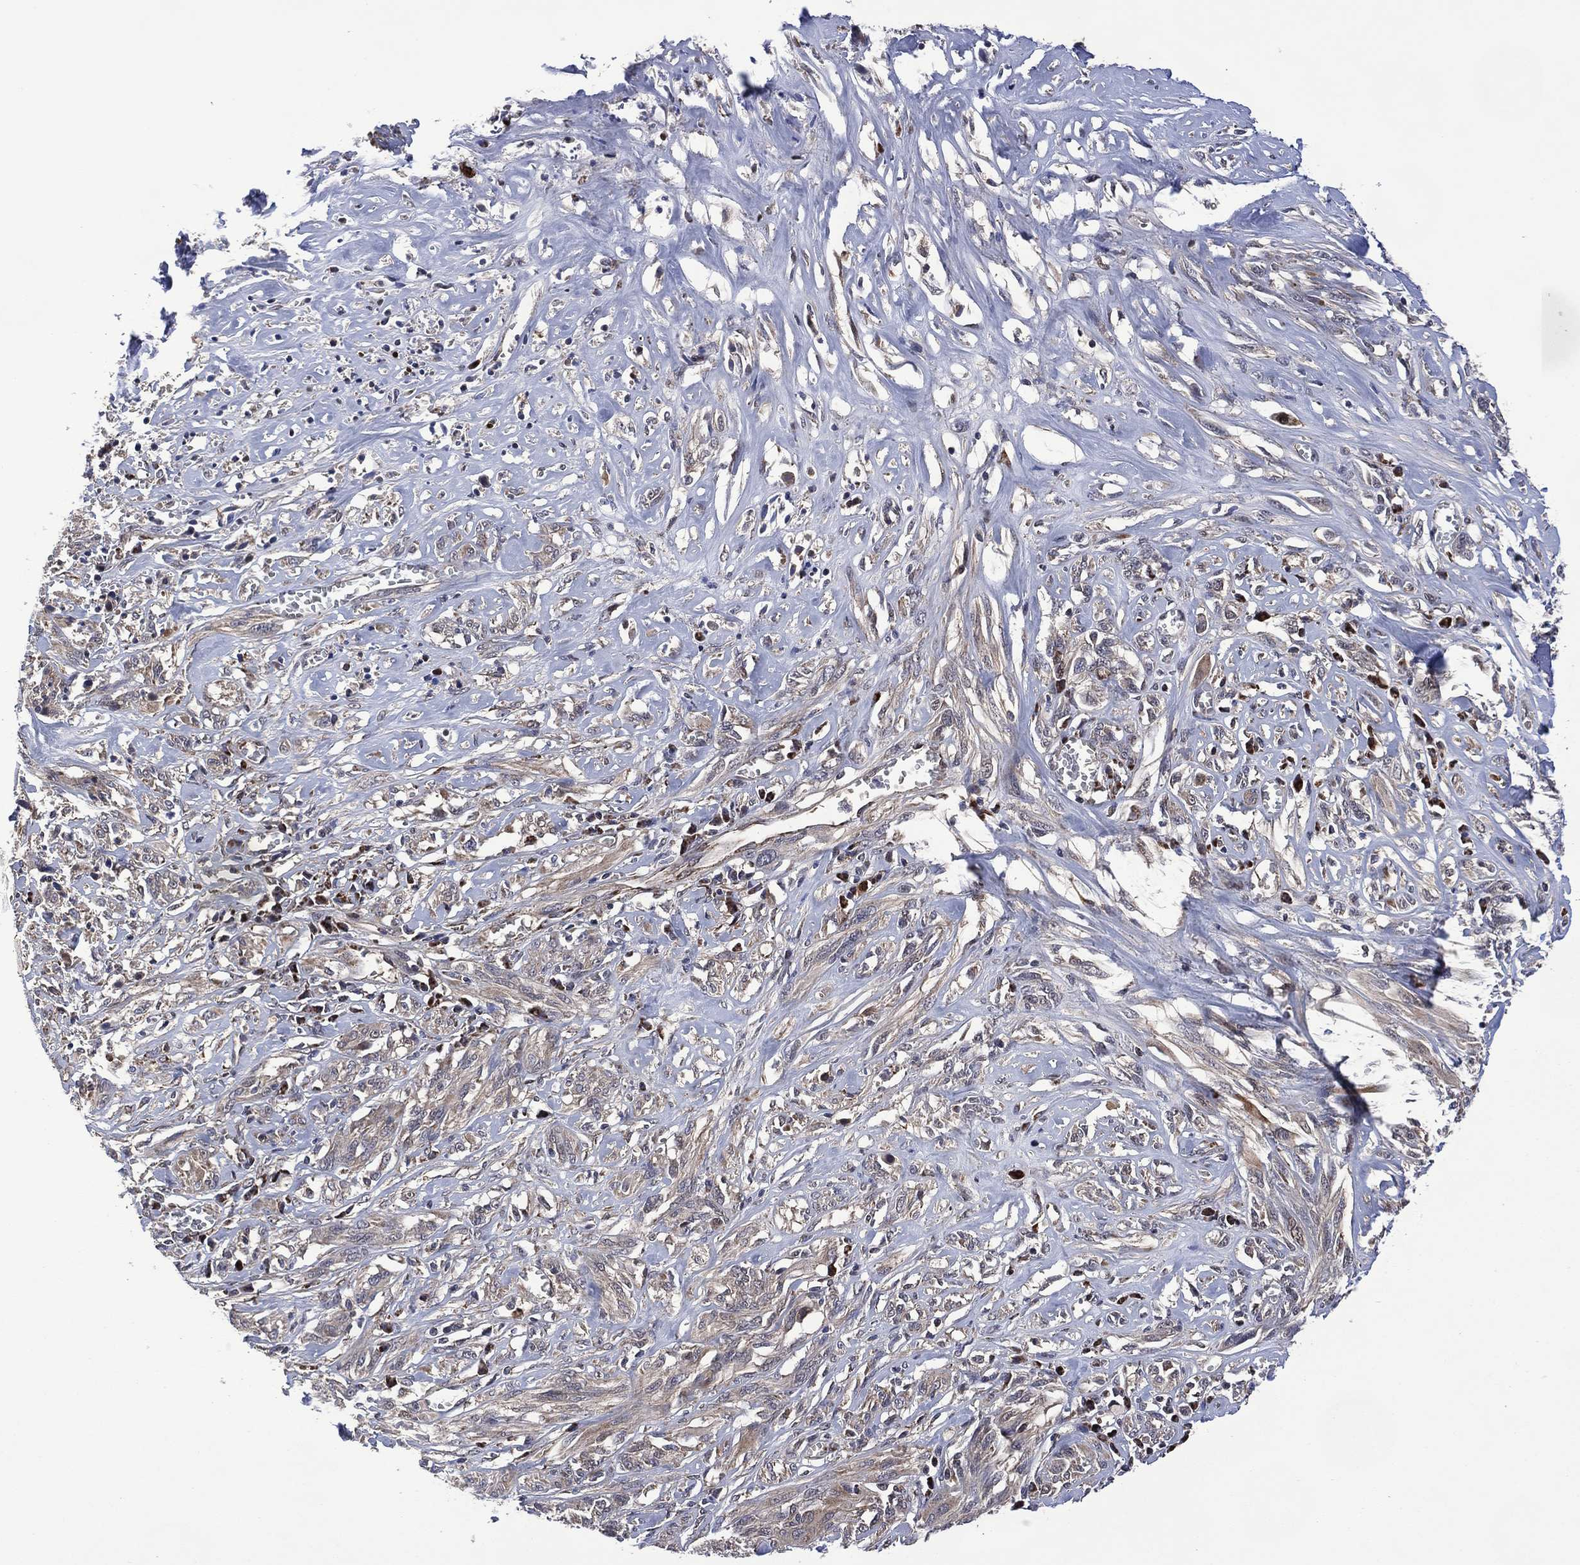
{"staining": {"intensity": "negative", "quantity": "none", "location": "none"}, "tissue": "melanoma", "cell_type": "Tumor cells", "image_type": "cancer", "snomed": [{"axis": "morphology", "description": "Malignant melanoma, NOS"}, {"axis": "topography", "description": "Skin"}], "caption": "The immunohistochemistry photomicrograph has no significant positivity in tumor cells of malignant melanoma tissue. Brightfield microscopy of immunohistochemistry (IHC) stained with DAB (3,3'-diaminobenzidine) (brown) and hematoxylin (blue), captured at high magnification.", "gene": "HTD2", "patient": {"sex": "female", "age": 91}}